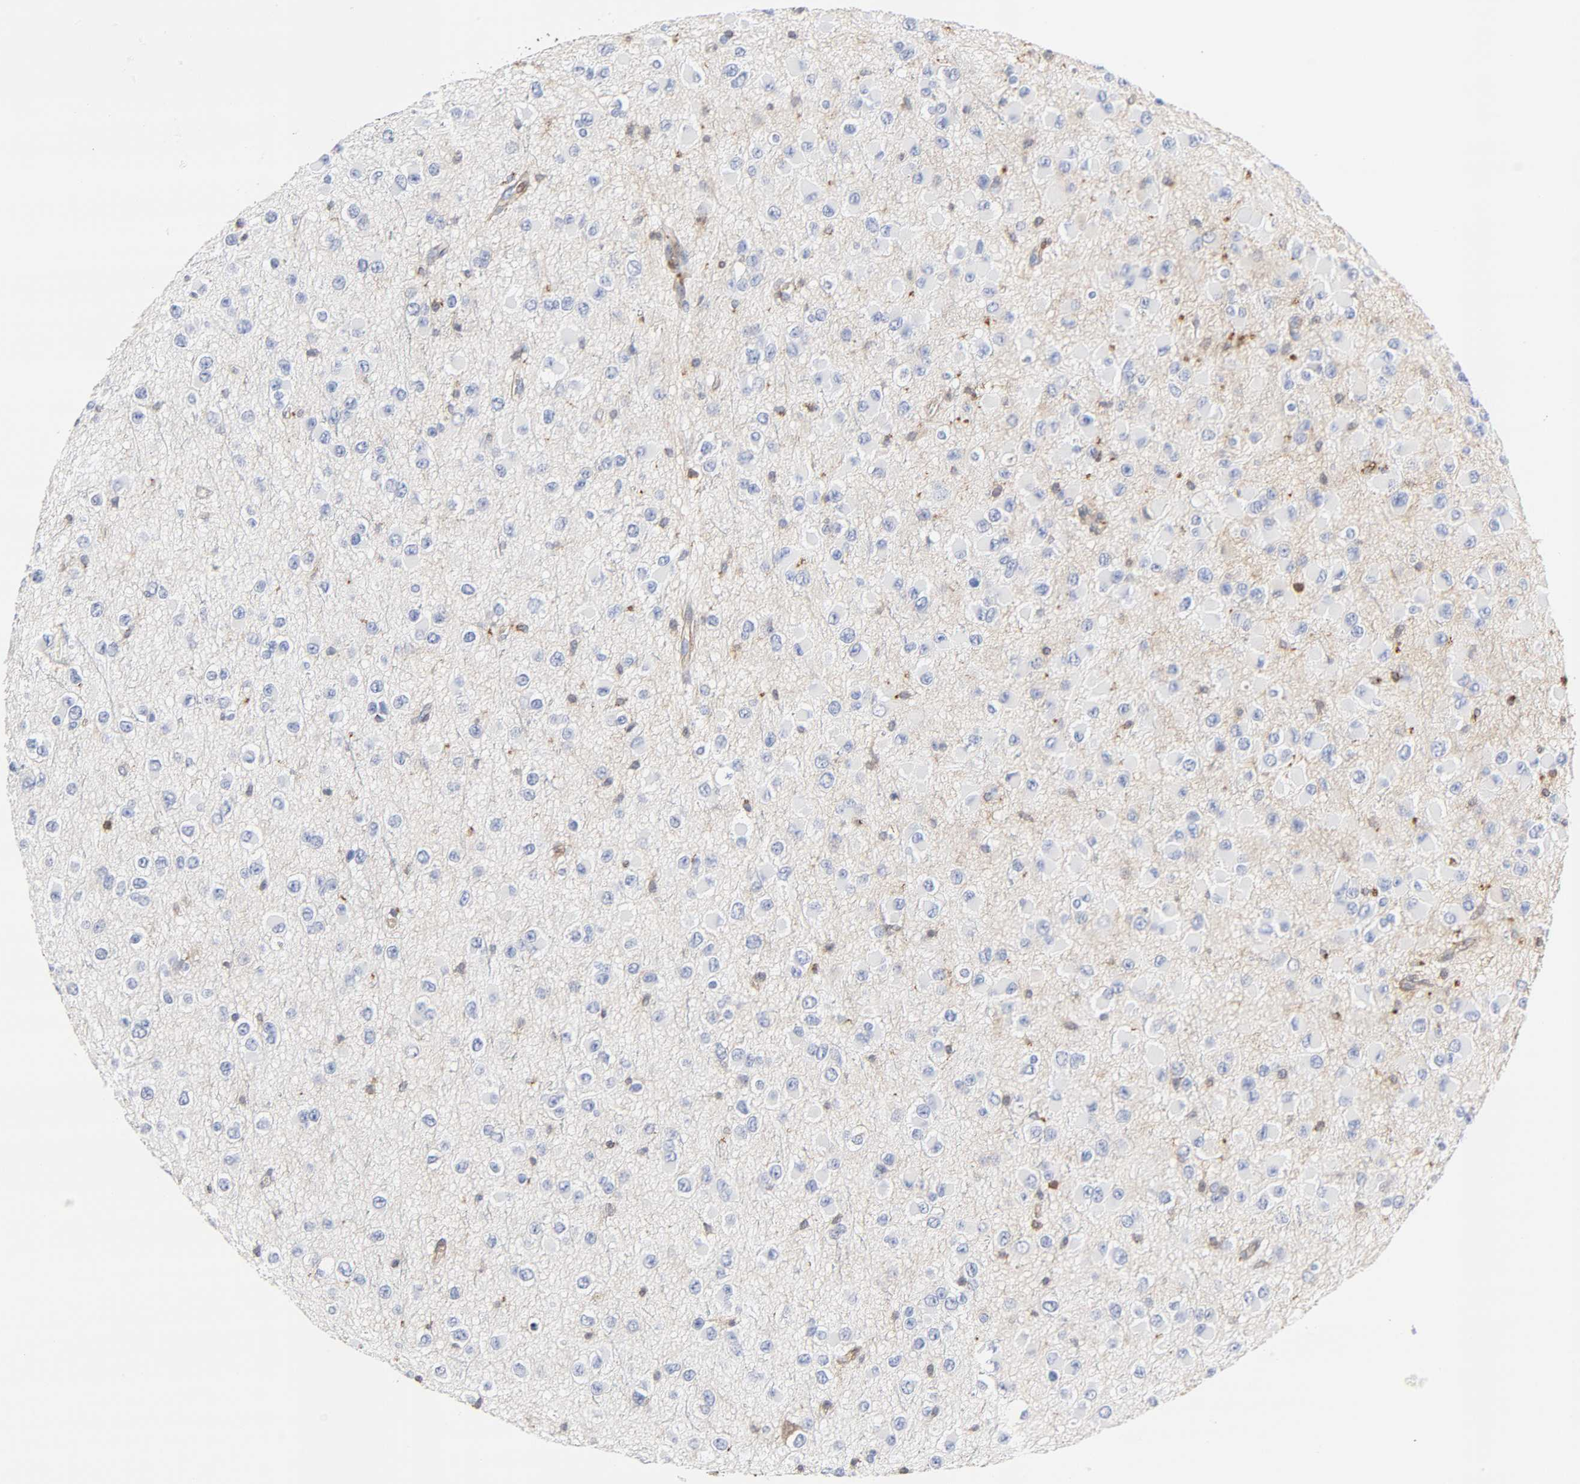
{"staining": {"intensity": "negative", "quantity": "none", "location": "none"}, "tissue": "glioma", "cell_type": "Tumor cells", "image_type": "cancer", "snomed": [{"axis": "morphology", "description": "Glioma, malignant, Low grade"}, {"axis": "topography", "description": "Brain"}], "caption": "DAB (3,3'-diaminobenzidine) immunohistochemical staining of human glioma reveals no significant positivity in tumor cells.", "gene": "ANXA11", "patient": {"sex": "male", "age": 42}}